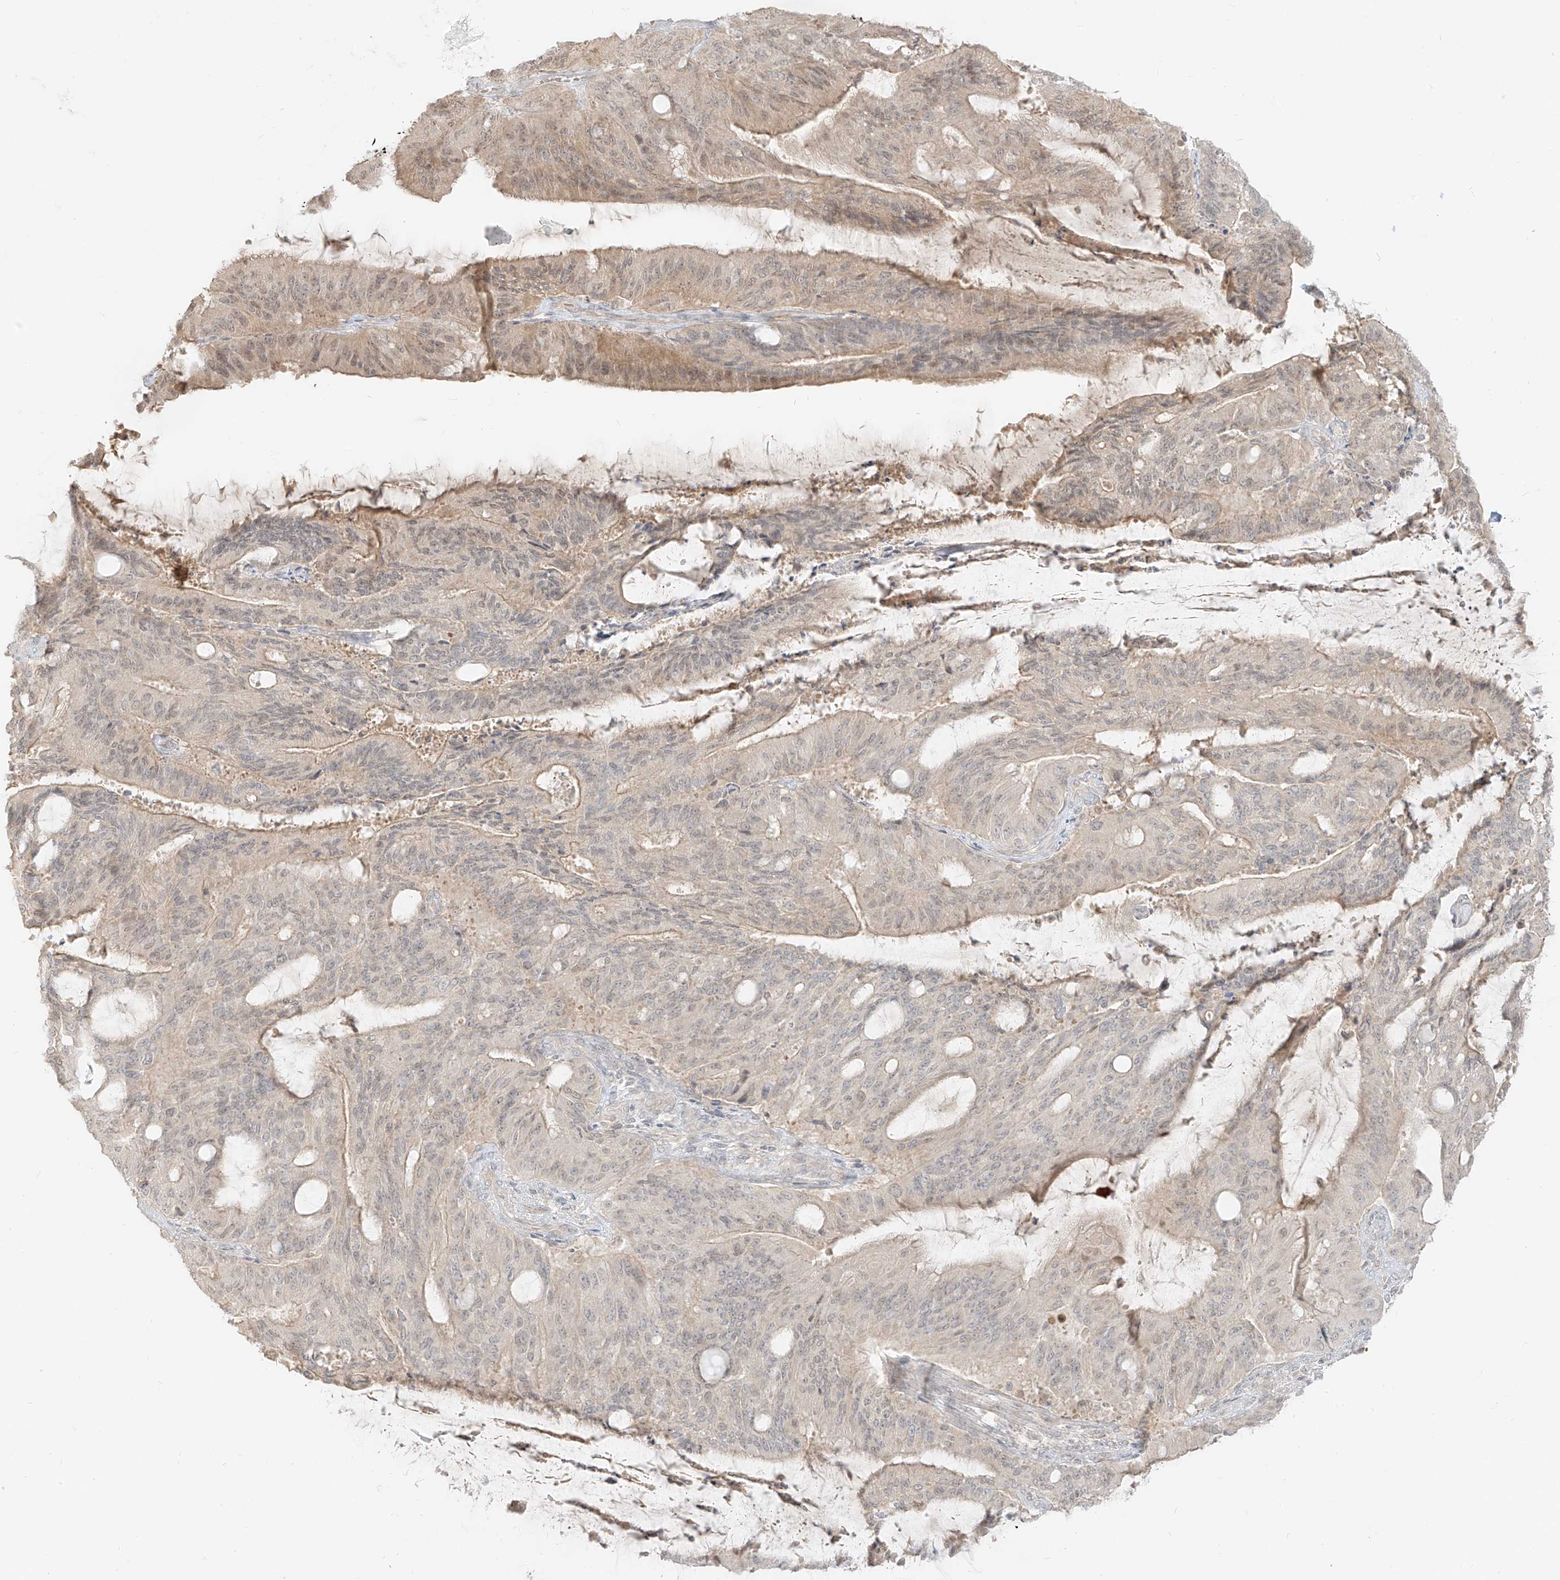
{"staining": {"intensity": "weak", "quantity": ">75%", "location": "cytoplasmic/membranous"}, "tissue": "liver cancer", "cell_type": "Tumor cells", "image_type": "cancer", "snomed": [{"axis": "morphology", "description": "Normal tissue, NOS"}, {"axis": "morphology", "description": "Cholangiocarcinoma"}, {"axis": "topography", "description": "Liver"}, {"axis": "topography", "description": "Peripheral nerve tissue"}], "caption": "Immunohistochemical staining of liver cancer demonstrates low levels of weak cytoplasmic/membranous positivity in about >75% of tumor cells.", "gene": "LIPT1", "patient": {"sex": "female", "age": 73}}